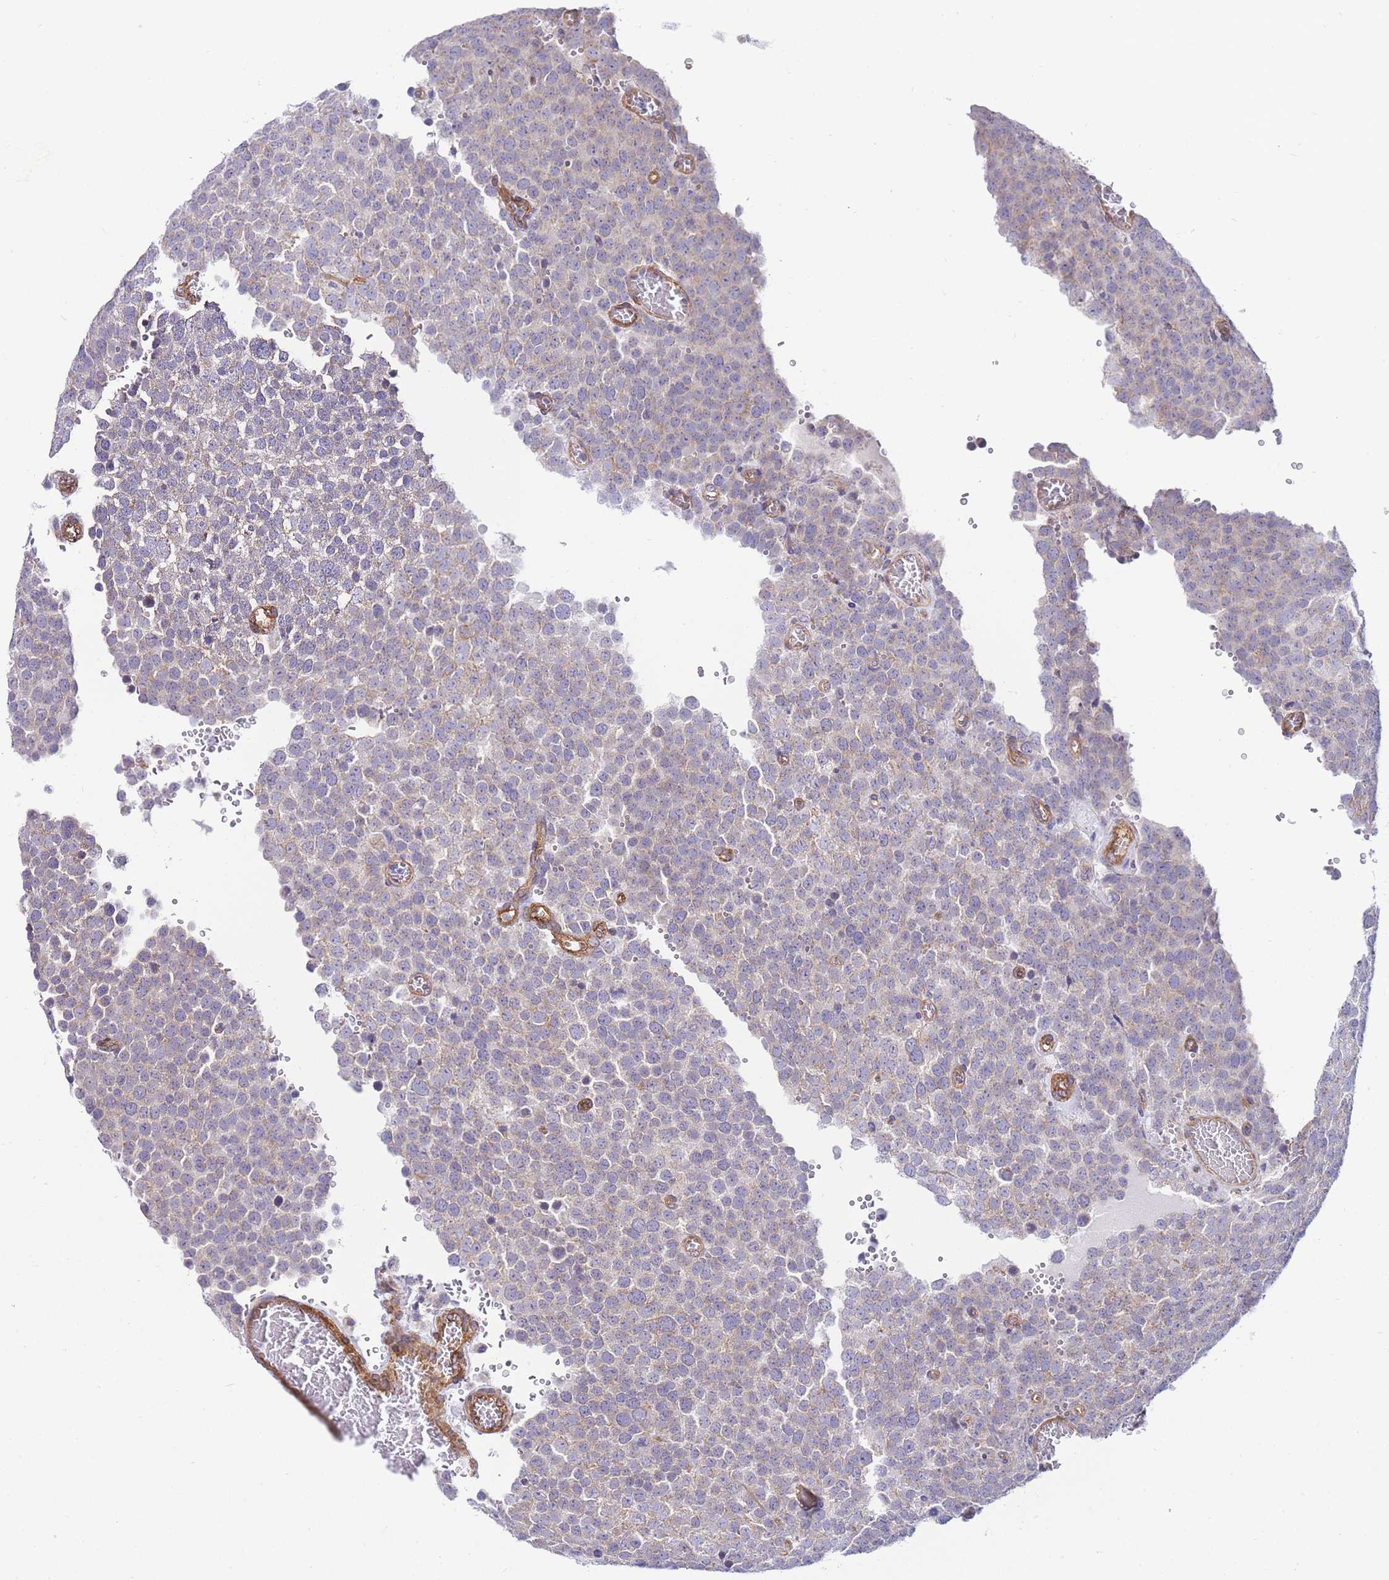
{"staining": {"intensity": "weak", "quantity": "25%-75%", "location": "cytoplasmic/membranous"}, "tissue": "testis cancer", "cell_type": "Tumor cells", "image_type": "cancer", "snomed": [{"axis": "morphology", "description": "Normal tissue, NOS"}, {"axis": "morphology", "description": "Seminoma, NOS"}, {"axis": "topography", "description": "Testis"}], "caption": "A micrograph of human seminoma (testis) stained for a protein shows weak cytoplasmic/membranous brown staining in tumor cells. (DAB IHC with brightfield microscopy, high magnification).", "gene": "PDCD7", "patient": {"sex": "male", "age": 71}}